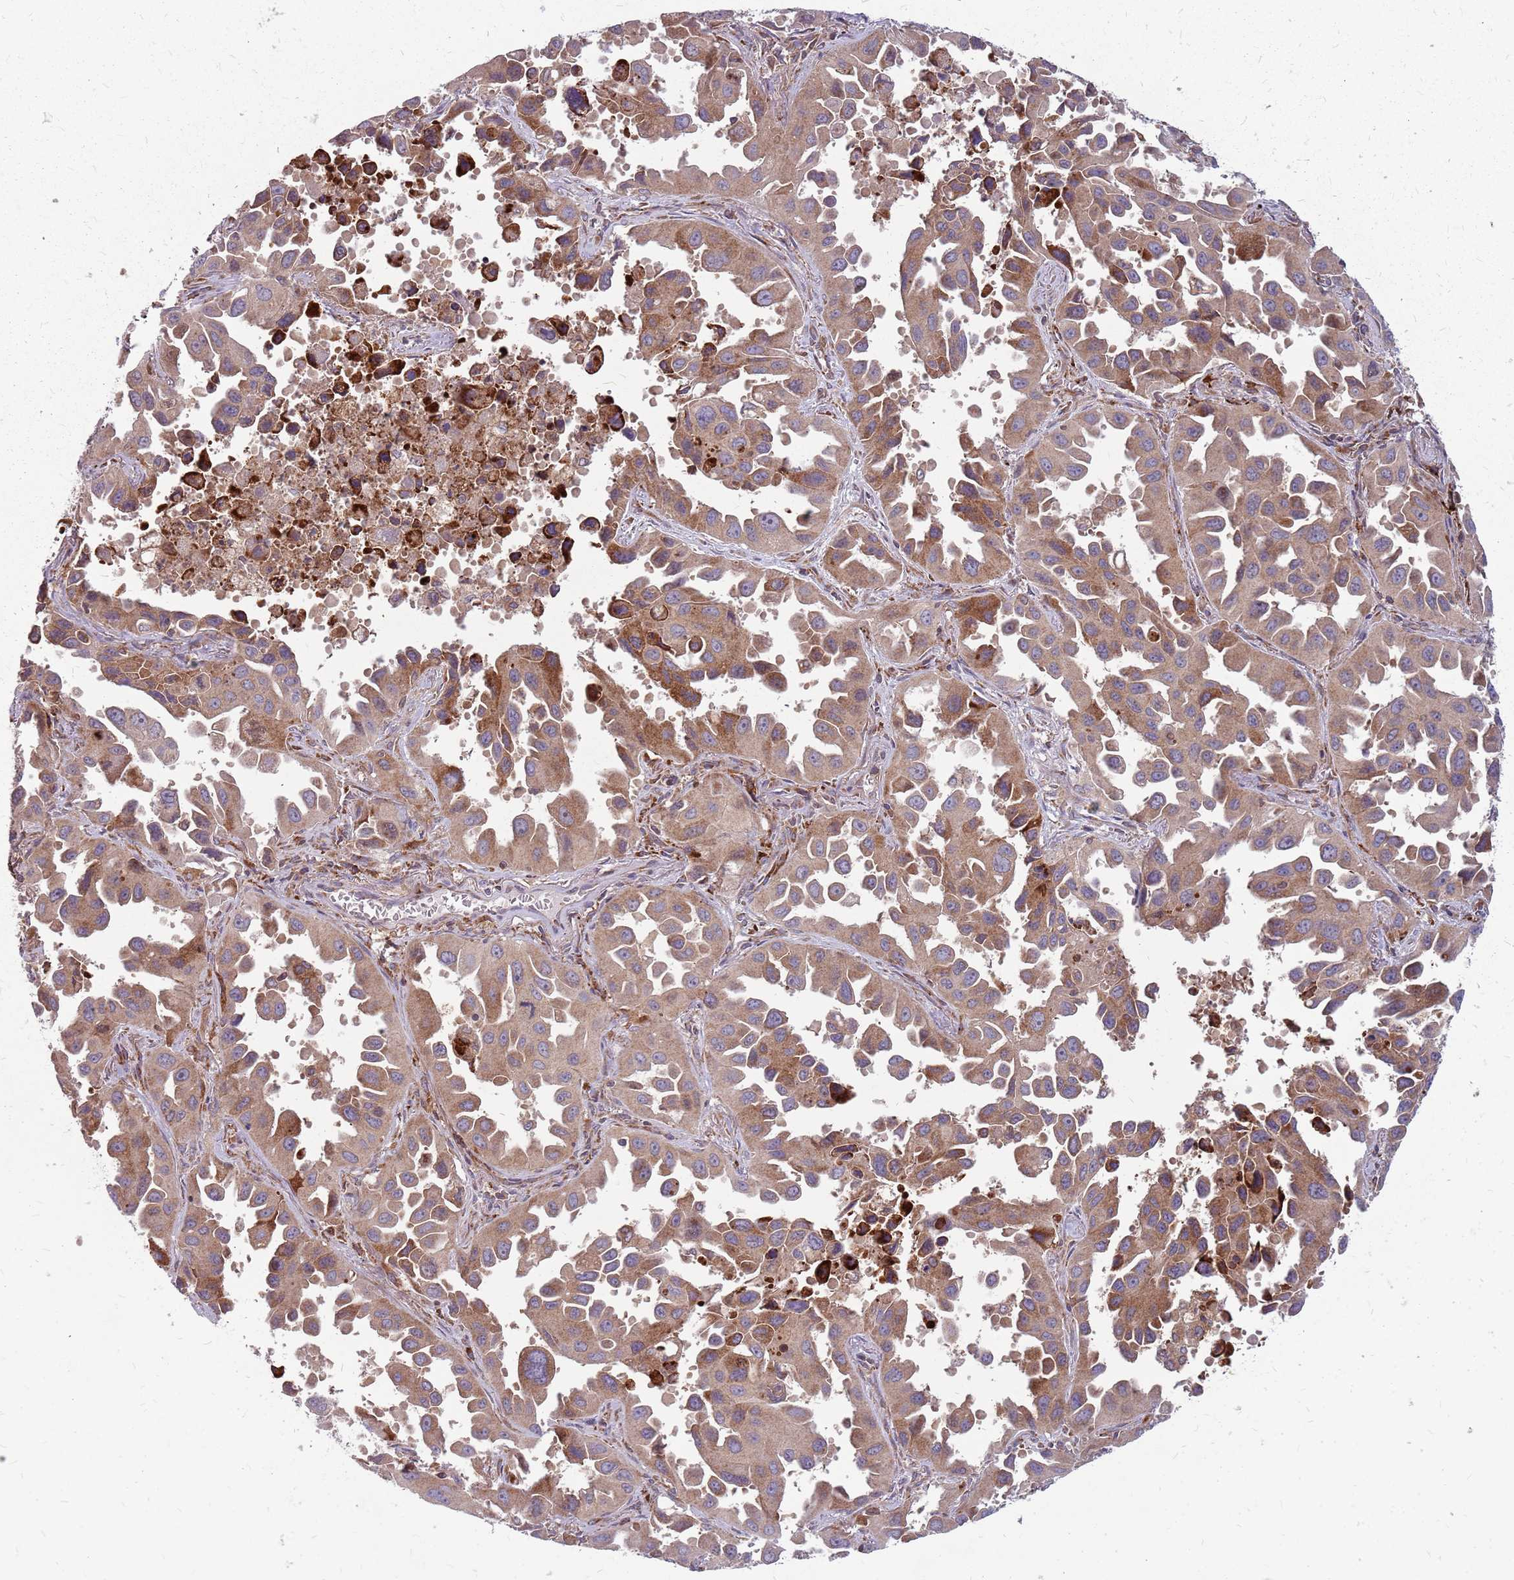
{"staining": {"intensity": "moderate", "quantity": "25%-75%", "location": "cytoplasmic/membranous"}, "tissue": "lung cancer", "cell_type": "Tumor cells", "image_type": "cancer", "snomed": [{"axis": "morphology", "description": "Adenocarcinoma, NOS"}, {"axis": "topography", "description": "Lung"}], "caption": "About 25%-75% of tumor cells in lung adenocarcinoma demonstrate moderate cytoplasmic/membranous protein positivity as visualized by brown immunohistochemical staining.", "gene": "NME4", "patient": {"sex": "male", "age": 66}}